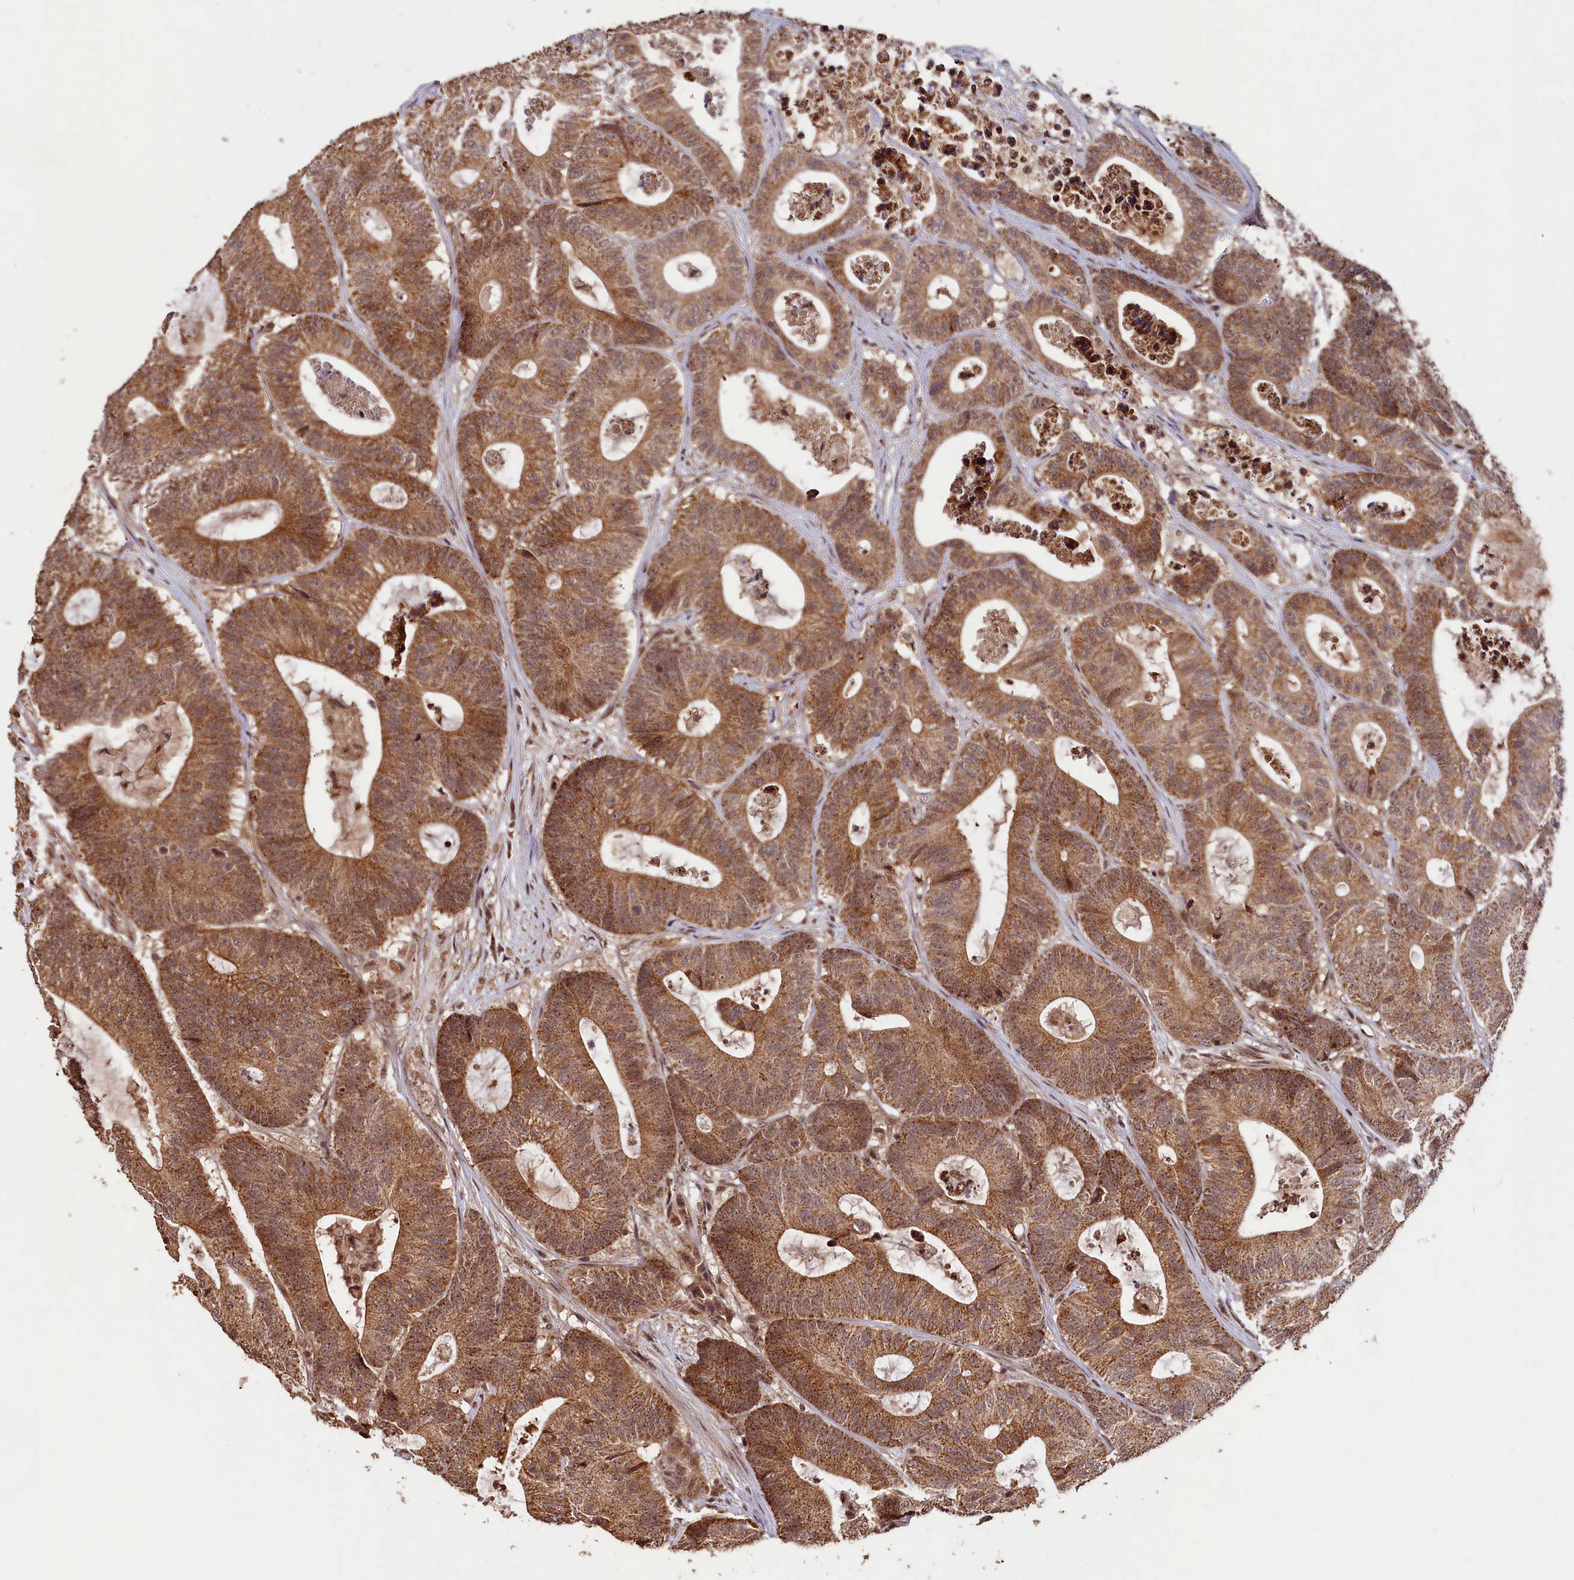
{"staining": {"intensity": "moderate", "quantity": ">75%", "location": "cytoplasmic/membranous"}, "tissue": "colorectal cancer", "cell_type": "Tumor cells", "image_type": "cancer", "snomed": [{"axis": "morphology", "description": "Adenocarcinoma, NOS"}, {"axis": "topography", "description": "Colon"}], "caption": "Protein staining demonstrates moderate cytoplasmic/membranous expression in approximately >75% of tumor cells in colorectal adenocarcinoma.", "gene": "SHPRH", "patient": {"sex": "female", "age": 84}}